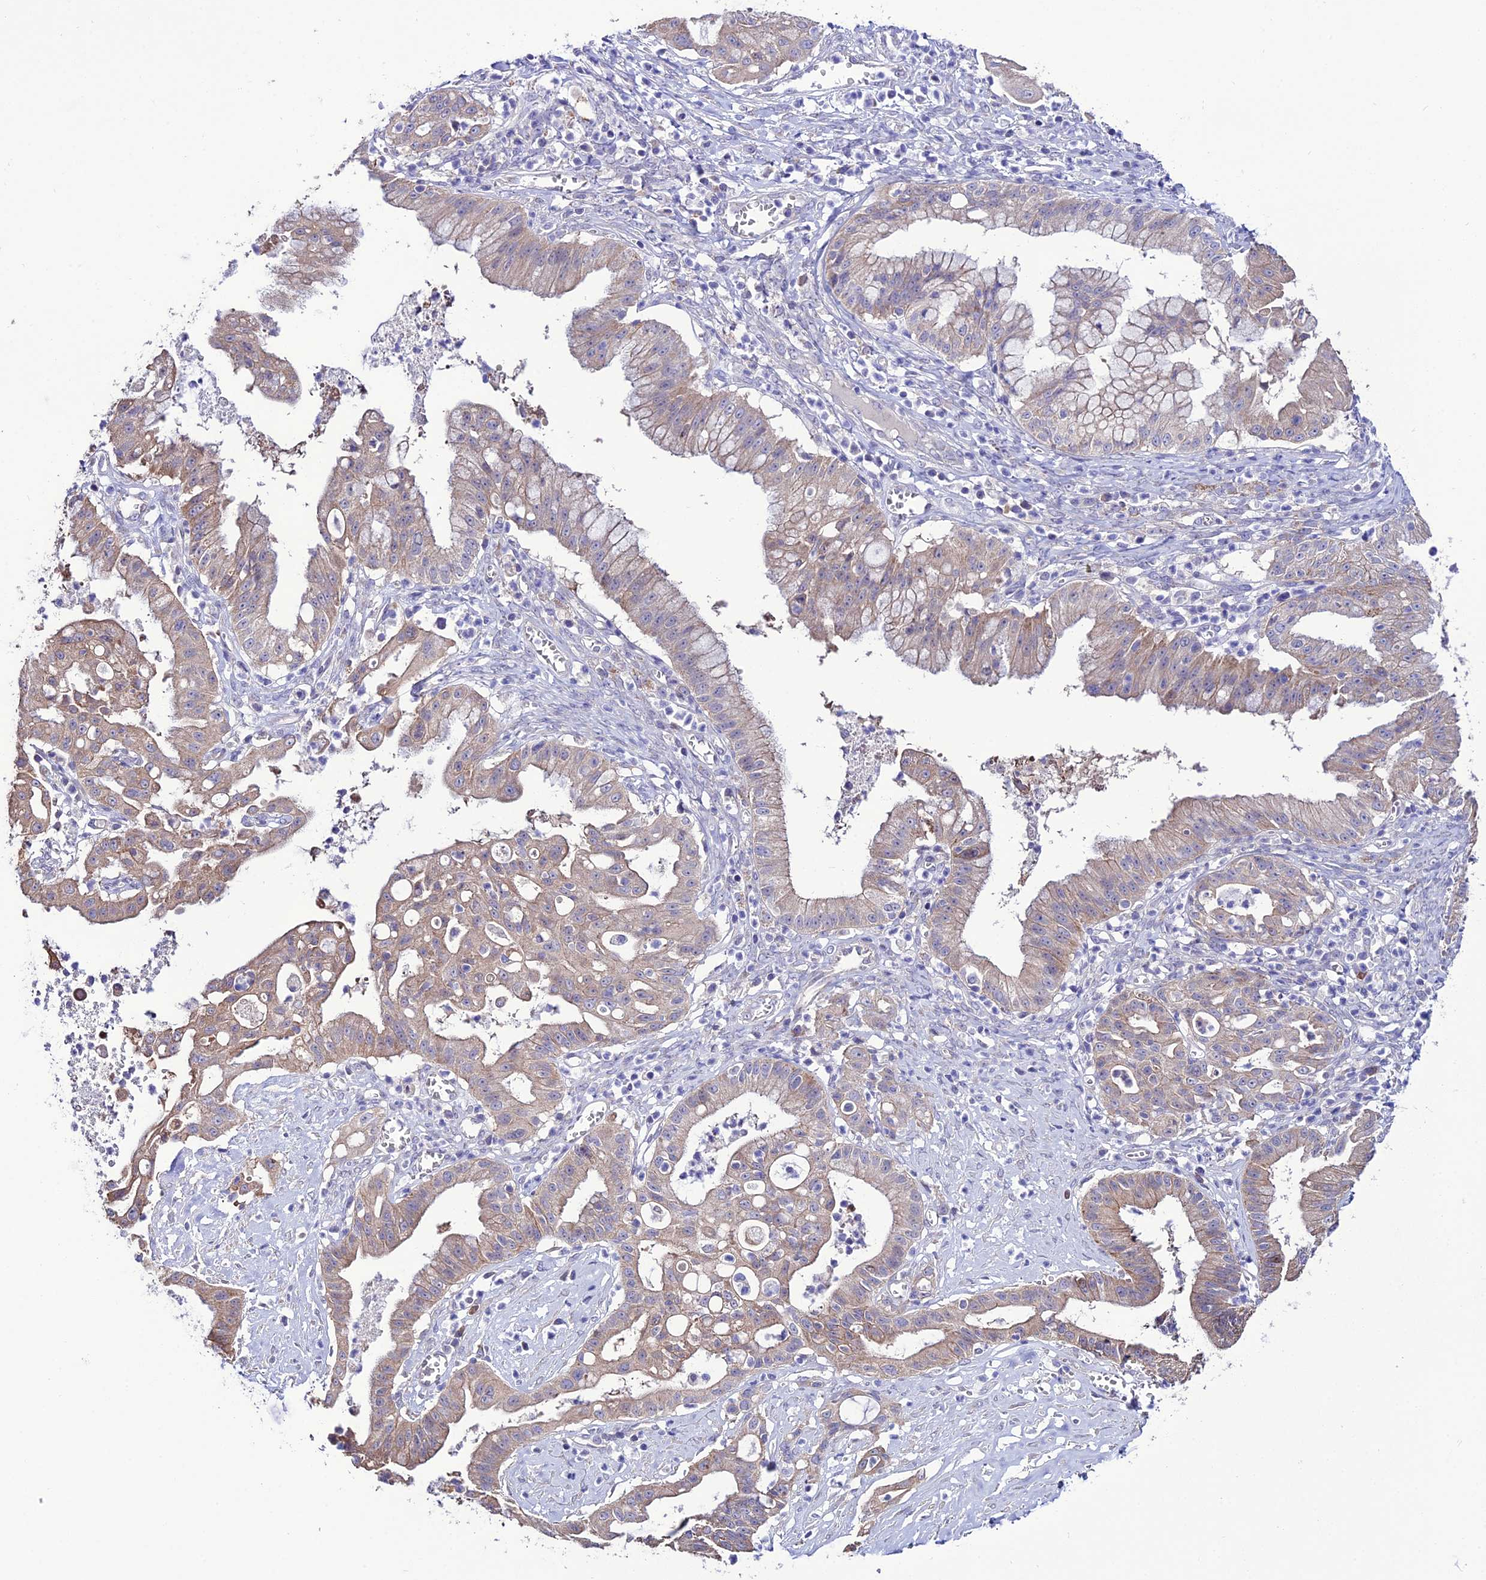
{"staining": {"intensity": "weak", "quantity": ">75%", "location": "cytoplasmic/membranous"}, "tissue": "ovarian cancer", "cell_type": "Tumor cells", "image_type": "cancer", "snomed": [{"axis": "morphology", "description": "Cystadenocarcinoma, mucinous, NOS"}, {"axis": "topography", "description": "Ovary"}], "caption": "An image of ovarian mucinous cystadenocarcinoma stained for a protein reveals weak cytoplasmic/membranous brown staining in tumor cells.", "gene": "HOGA1", "patient": {"sex": "female", "age": 70}}